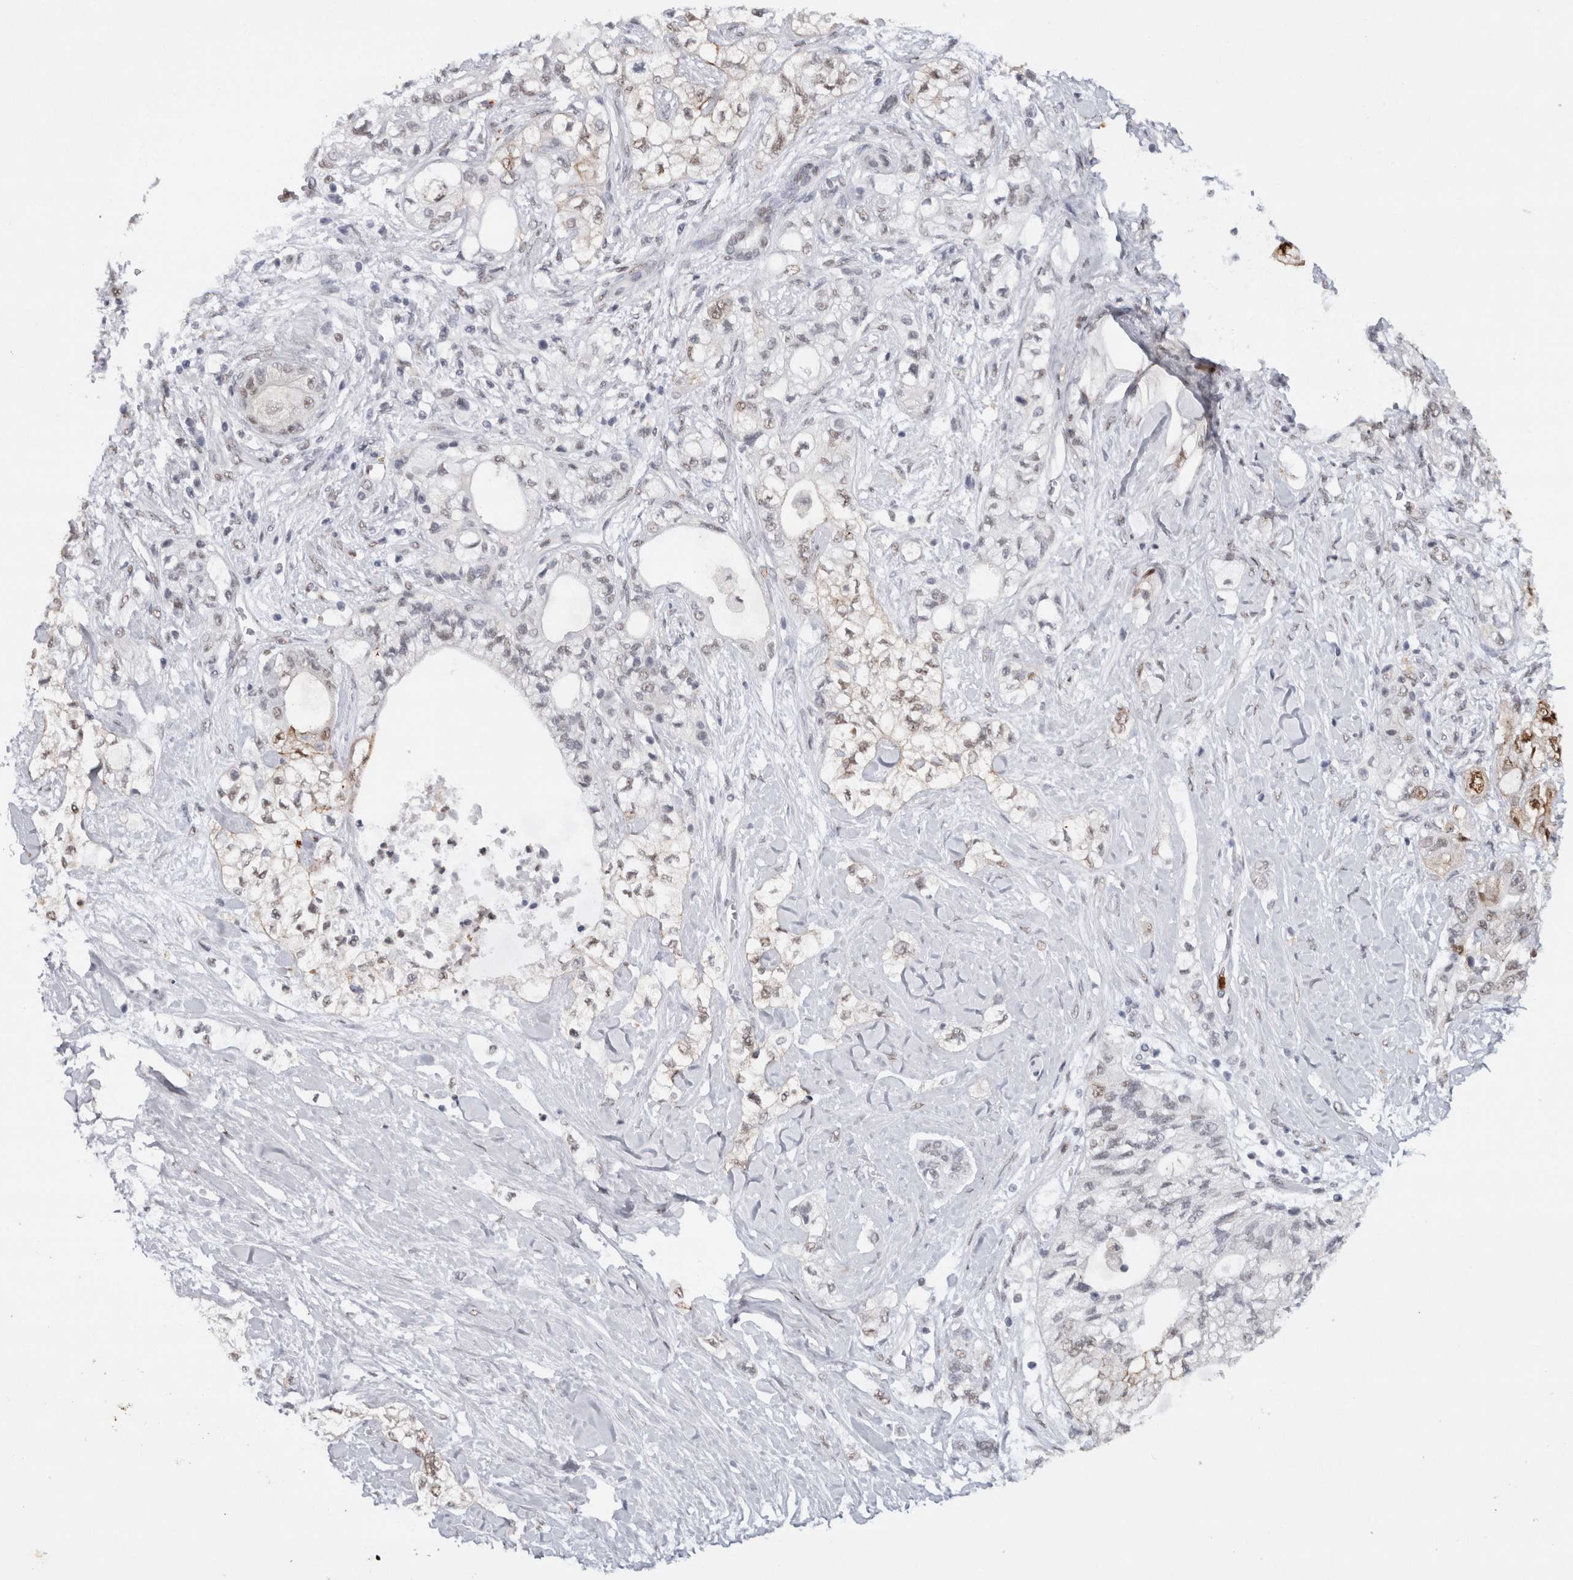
{"staining": {"intensity": "weak", "quantity": "25%-75%", "location": "nuclear"}, "tissue": "pancreatic cancer", "cell_type": "Tumor cells", "image_type": "cancer", "snomed": [{"axis": "morphology", "description": "Adenocarcinoma, NOS"}, {"axis": "topography", "description": "Pancreas"}], "caption": "IHC staining of pancreatic adenocarcinoma, which shows low levels of weak nuclear staining in approximately 25%-75% of tumor cells indicating weak nuclear protein expression. The staining was performed using DAB (3,3'-diaminobenzidine) (brown) for protein detection and nuclei were counterstained in hematoxylin (blue).", "gene": "RPS6KA2", "patient": {"sex": "male", "age": 70}}